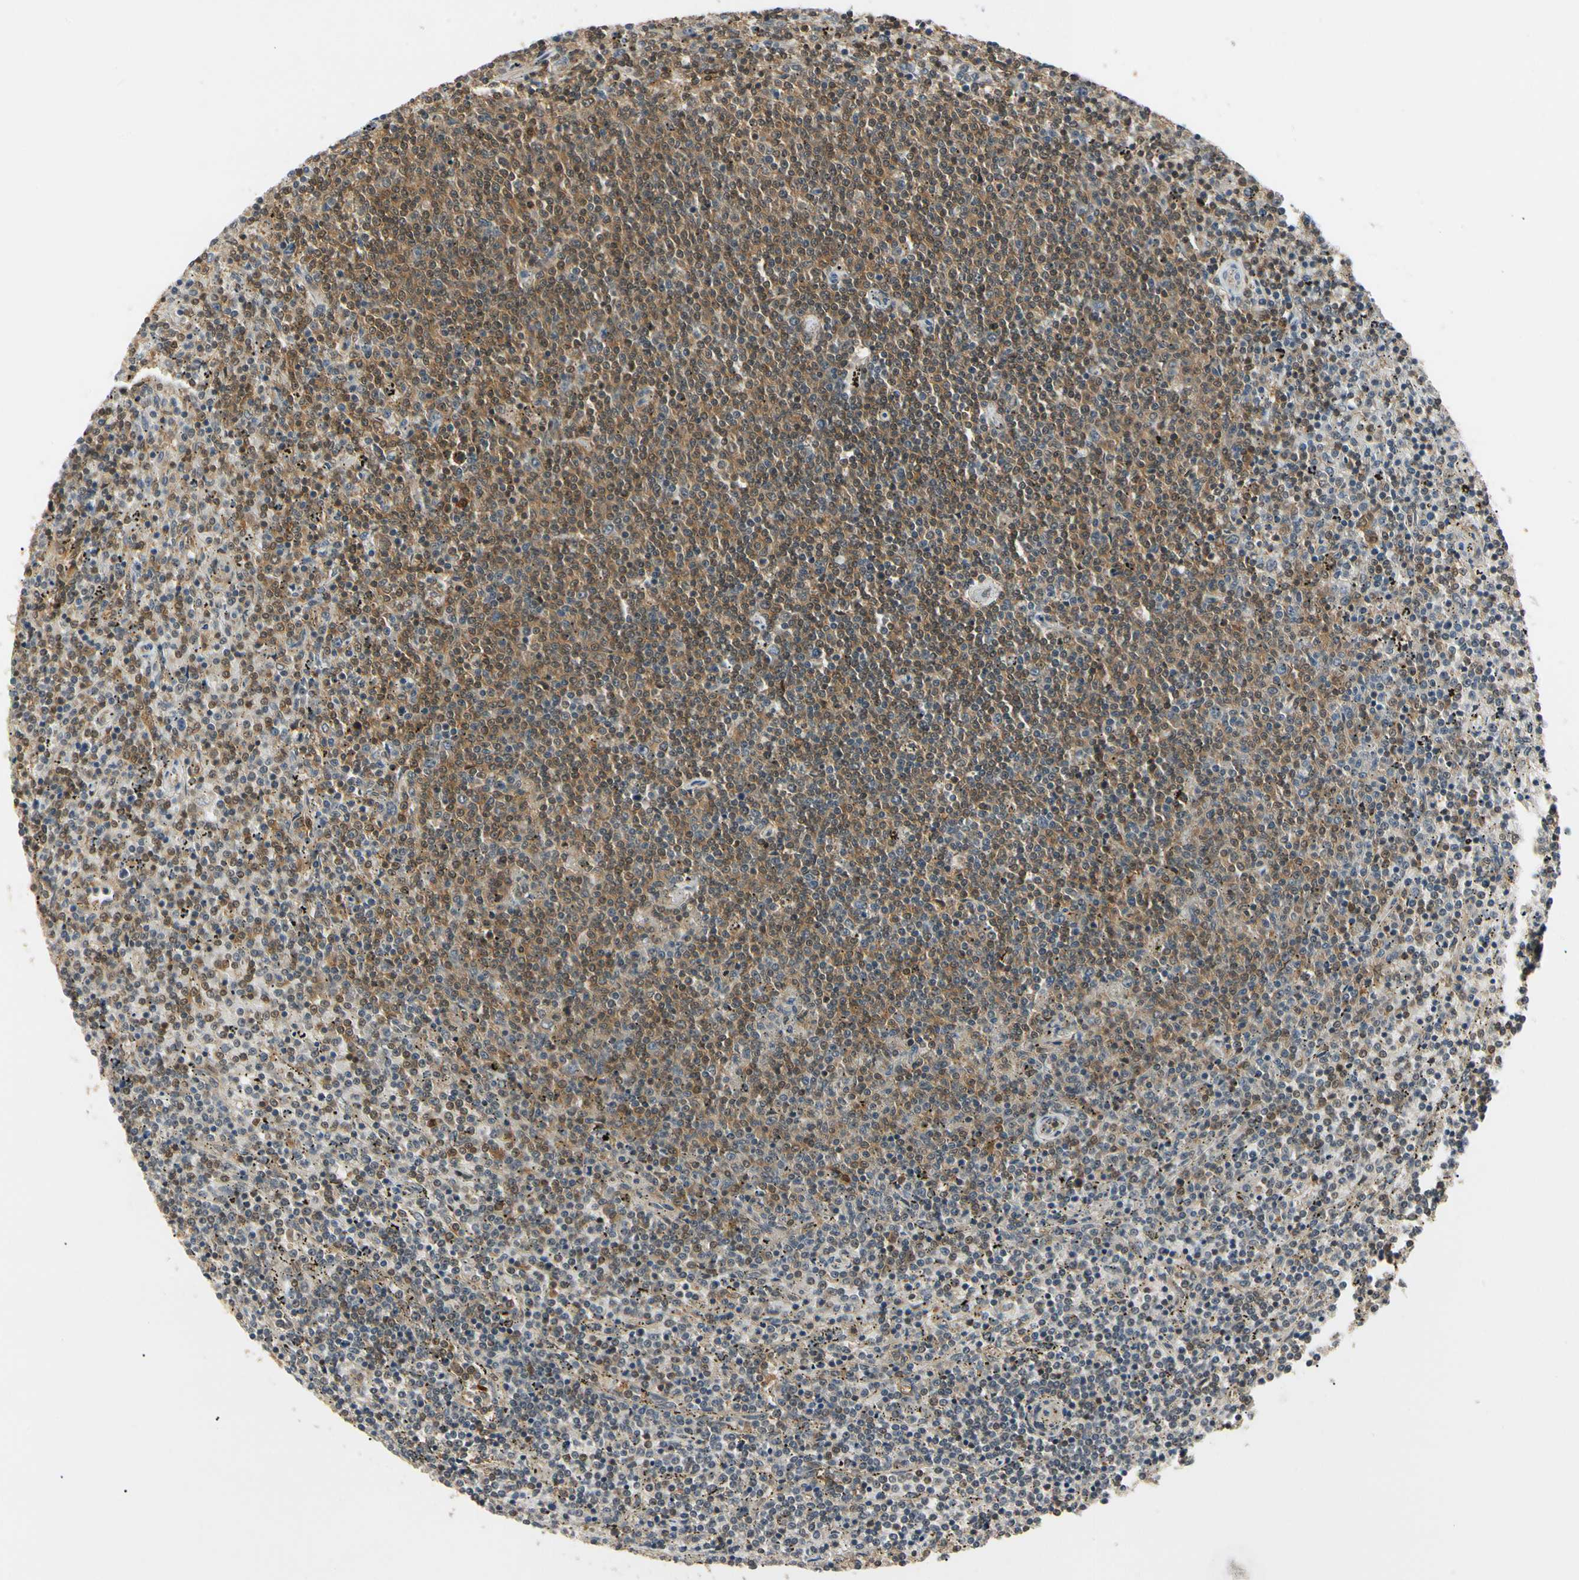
{"staining": {"intensity": "moderate", "quantity": "<25%", "location": "cytoplasmic/membranous,nuclear"}, "tissue": "lymphoma", "cell_type": "Tumor cells", "image_type": "cancer", "snomed": [{"axis": "morphology", "description": "Malignant lymphoma, non-Hodgkin's type, Low grade"}, {"axis": "topography", "description": "Spleen"}], "caption": "Malignant lymphoma, non-Hodgkin's type (low-grade) stained with a protein marker exhibits moderate staining in tumor cells.", "gene": "UBE2Z", "patient": {"sex": "female", "age": 50}}